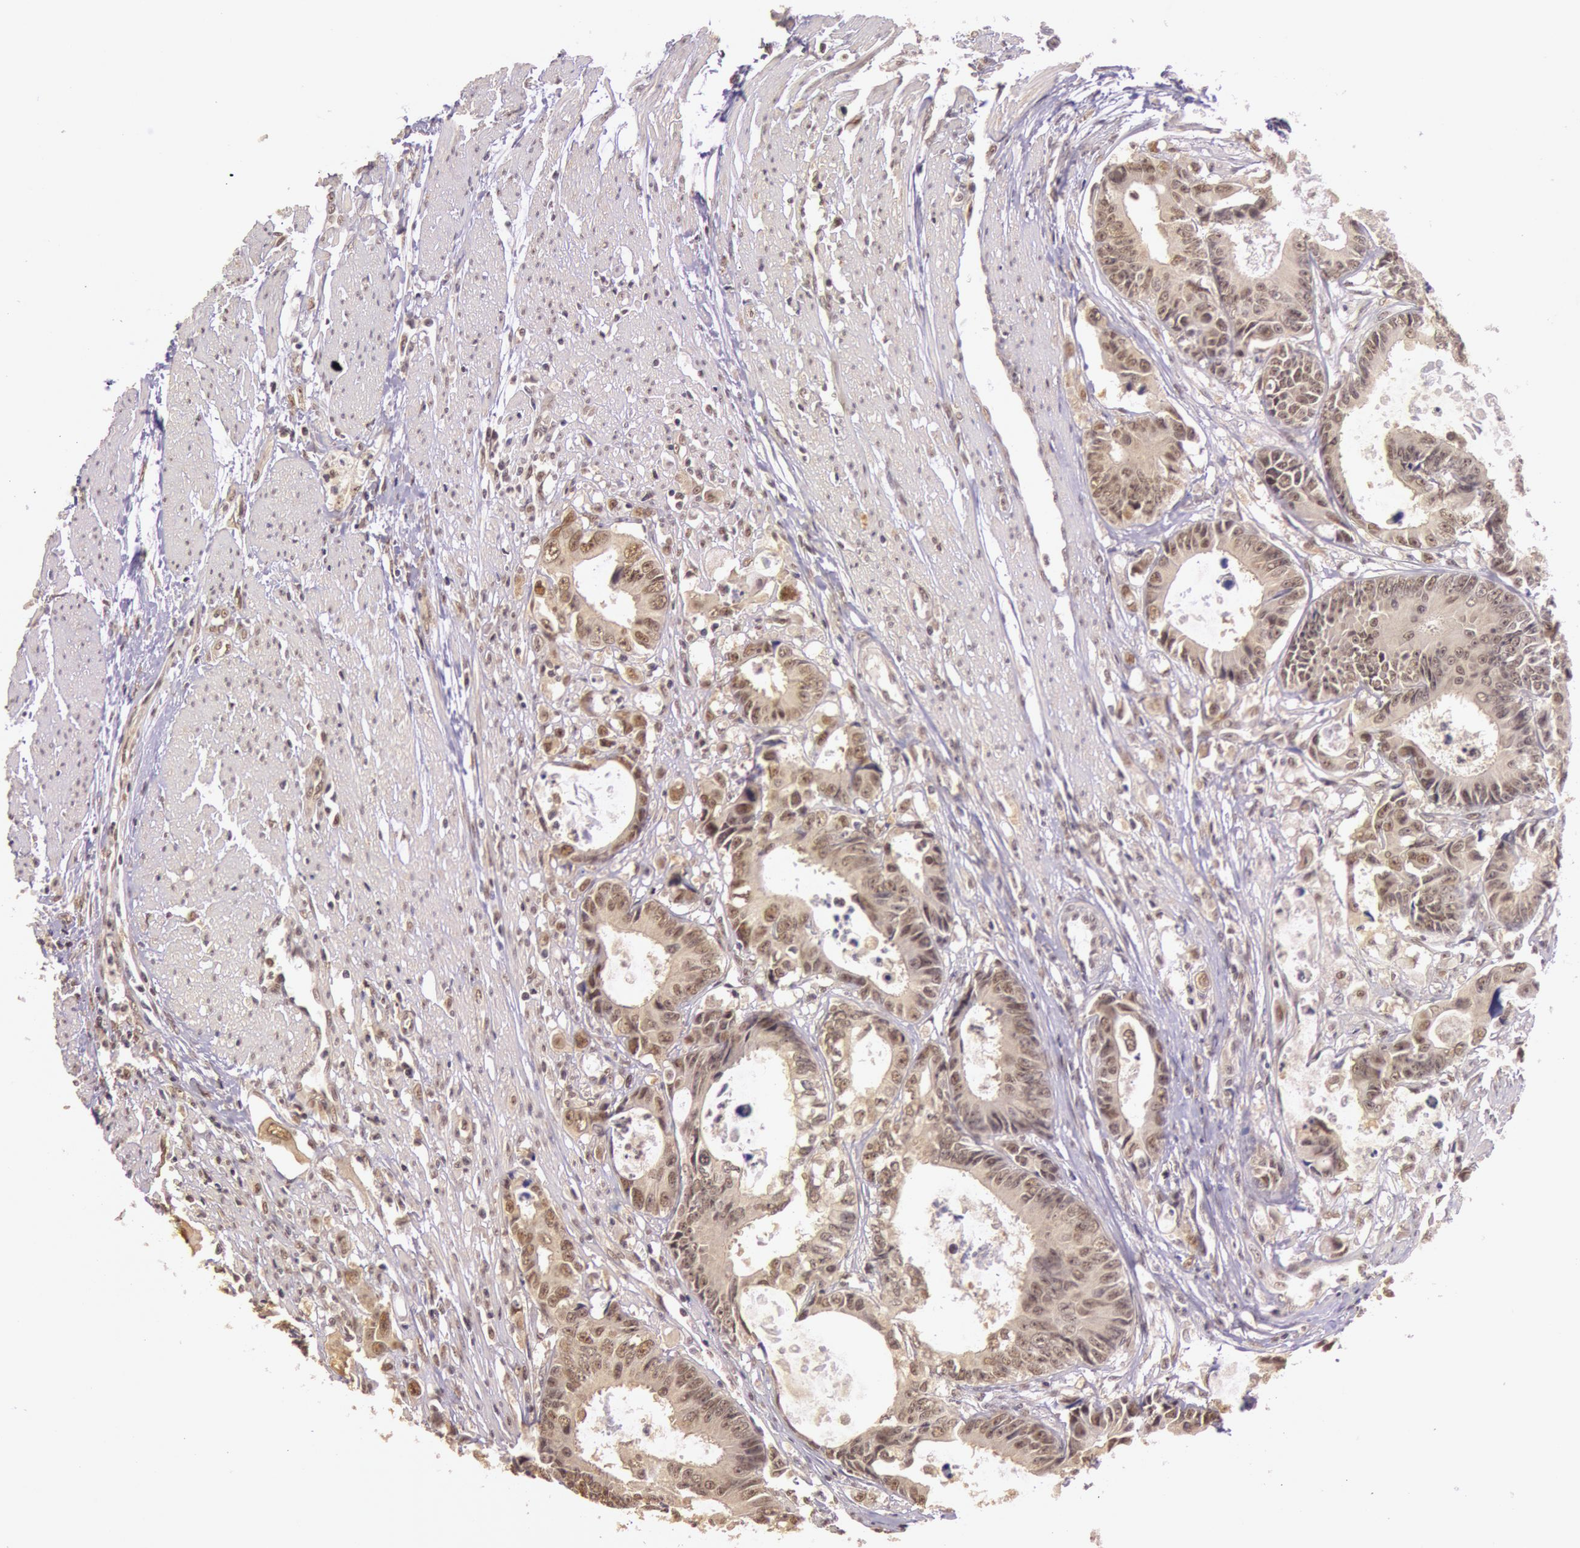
{"staining": {"intensity": "weak", "quantity": ">75%", "location": "cytoplasmic/membranous"}, "tissue": "colorectal cancer", "cell_type": "Tumor cells", "image_type": "cancer", "snomed": [{"axis": "morphology", "description": "Adenocarcinoma, NOS"}, {"axis": "topography", "description": "Rectum"}], "caption": "A high-resolution micrograph shows IHC staining of colorectal cancer (adenocarcinoma), which displays weak cytoplasmic/membranous staining in approximately >75% of tumor cells.", "gene": "RTL10", "patient": {"sex": "female", "age": 98}}